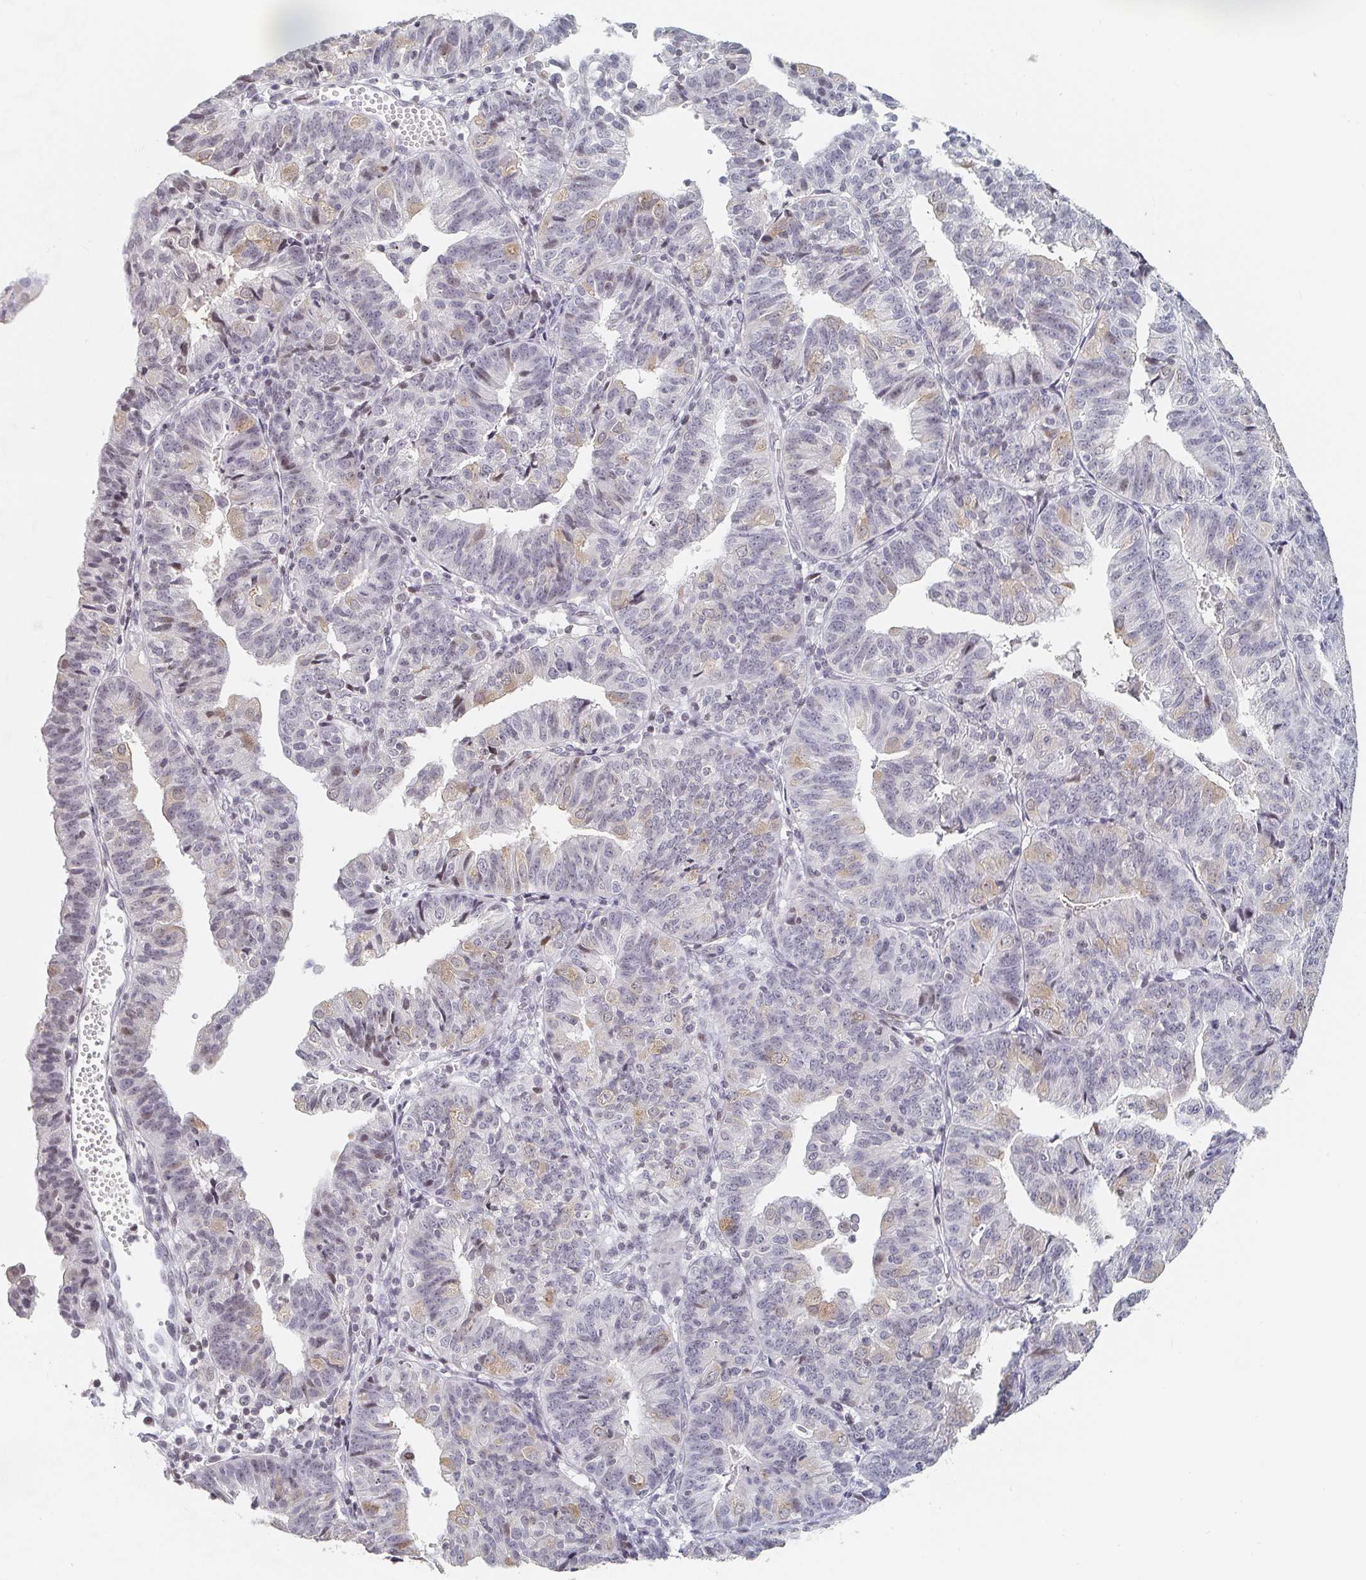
{"staining": {"intensity": "weak", "quantity": "<25%", "location": "cytoplasmic/membranous"}, "tissue": "endometrial cancer", "cell_type": "Tumor cells", "image_type": "cancer", "snomed": [{"axis": "morphology", "description": "Adenocarcinoma, NOS"}, {"axis": "topography", "description": "Endometrium"}], "caption": "DAB immunohistochemical staining of adenocarcinoma (endometrial) exhibits no significant positivity in tumor cells. The staining was performed using DAB (3,3'-diaminobenzidine) to visualize the protein expression in brown, while the nuclei were stained in blue with hematoxylin (Magnification: 20x).", "gene": "NME9", "patient": {"sex": "female", "age": 56}}